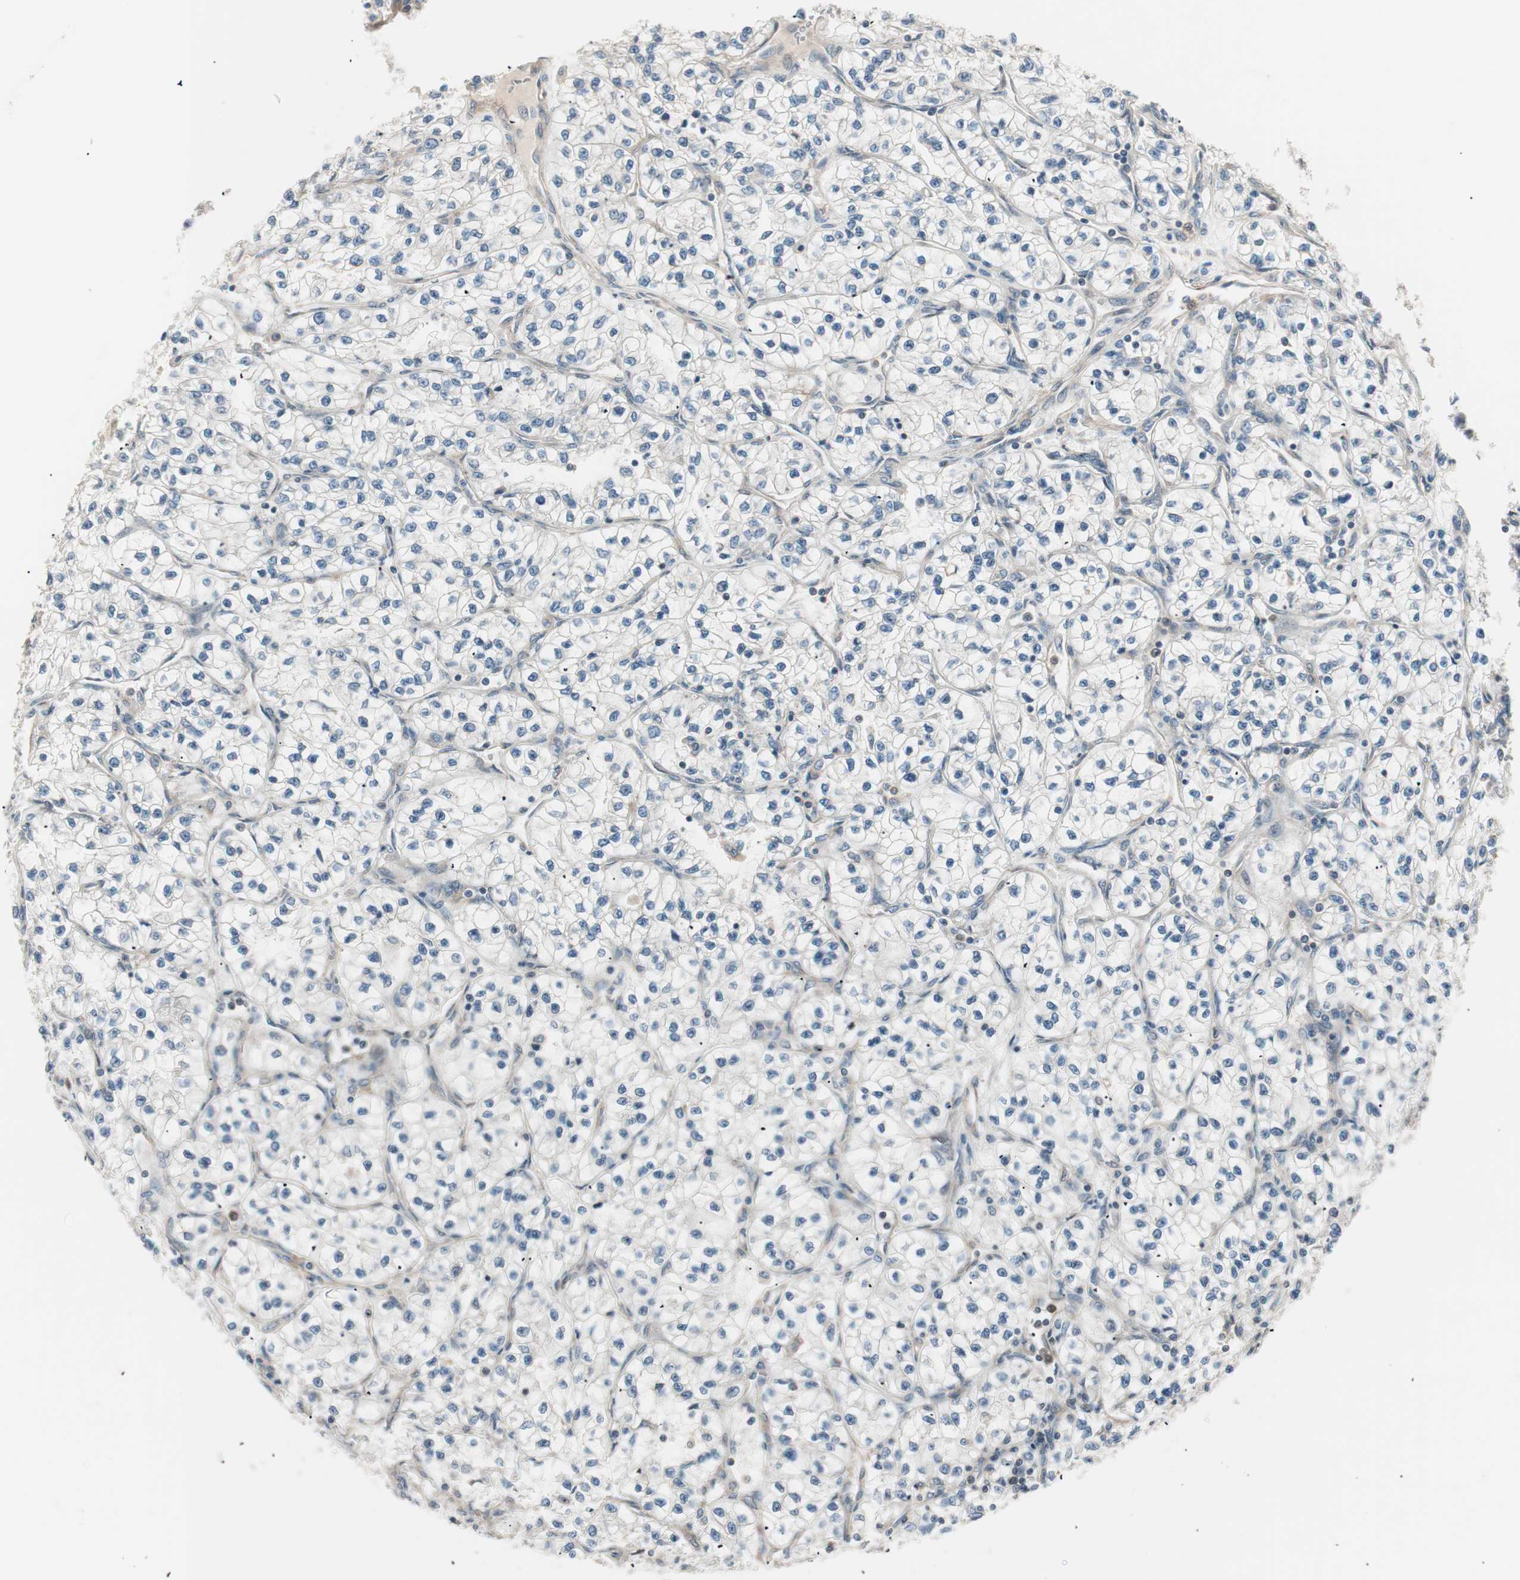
{"staining": {"intensity": "negative", "quantity": "none", "location": "none"}, "tissue": "renal cancer", "cell_type": "Tumor cells", "image_type": "cancer", "snomed": [{"axis": "morphology", "description": "Adenocarcinoma, NOS"}, {"axis": "topography", "description": "Kidney"}], "caption": "High power microscopy image of an IHC photomicrograph of renal cancer (adenocarcinoma), revealing no significant staining in tumor cells.", "gene": "TSG101", "patient": {"sex": "female", "age": 57}}